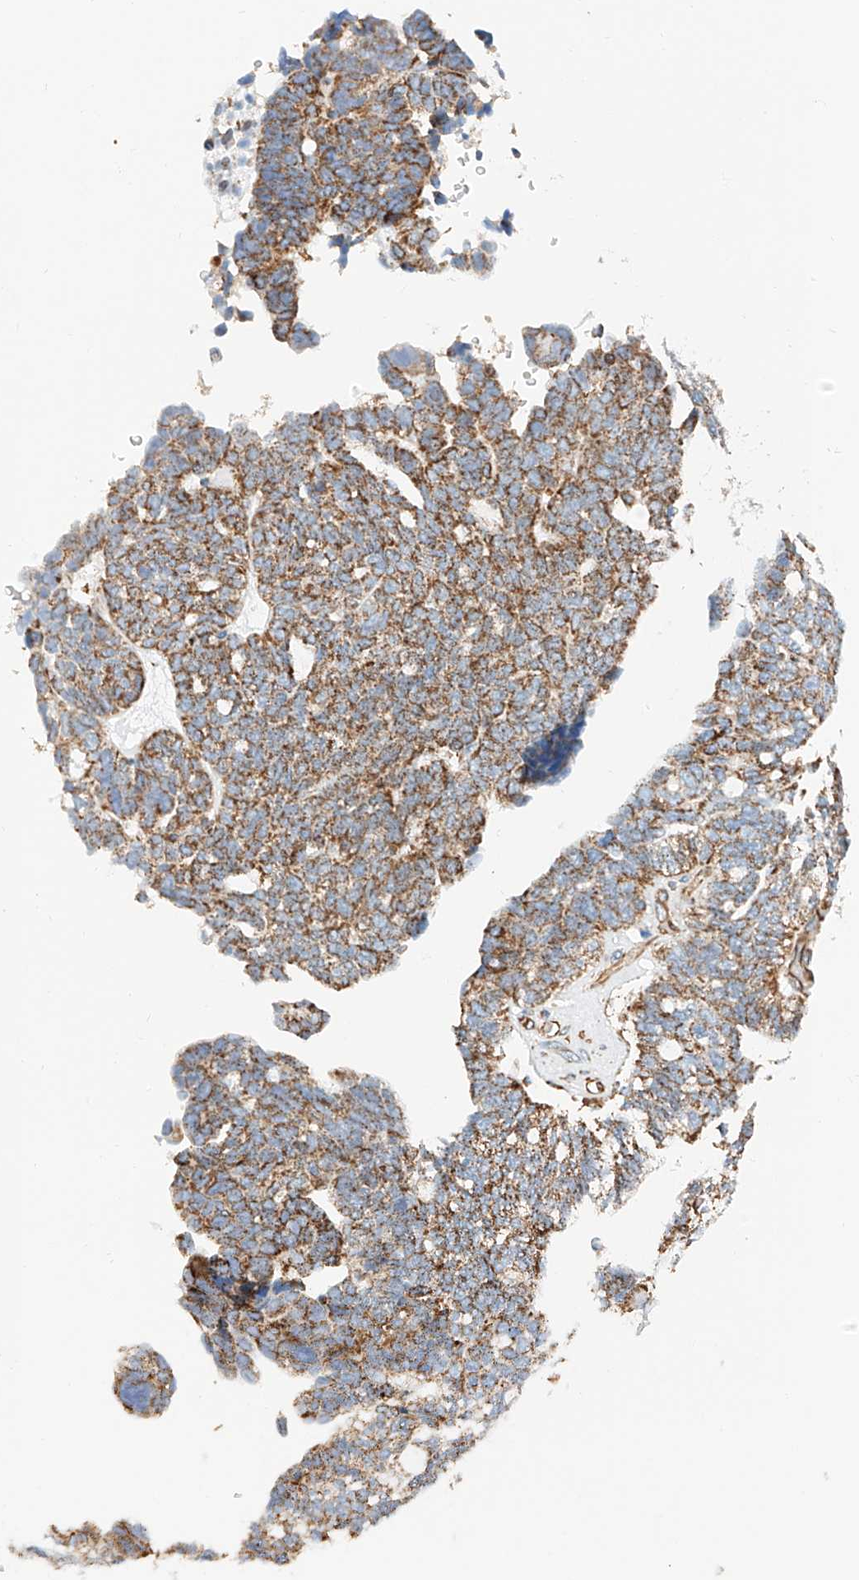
{"staining": {"intensity": "moderate", "quantity": ">75%", "location": "cytoplasmic/membranous"}, "tissue": "ovarian cancer", "cell_type": "Tumor cells", "image_type": "cancer", "snomed": [{"axis": "morphology", "description": "Cystadenocarcinoma, serous, NOS"}, {"axis": "topography", "description": "Ovary"}], "caption": "The micrograph exhibits a brown stain indicating the presence of a protein in the cytoplasmic/membranous of tumor cells in ovarian serous cystadenocarcinoma.", "gene": "NDUFV3", "patient": {"sex": "female", "age": 79}}